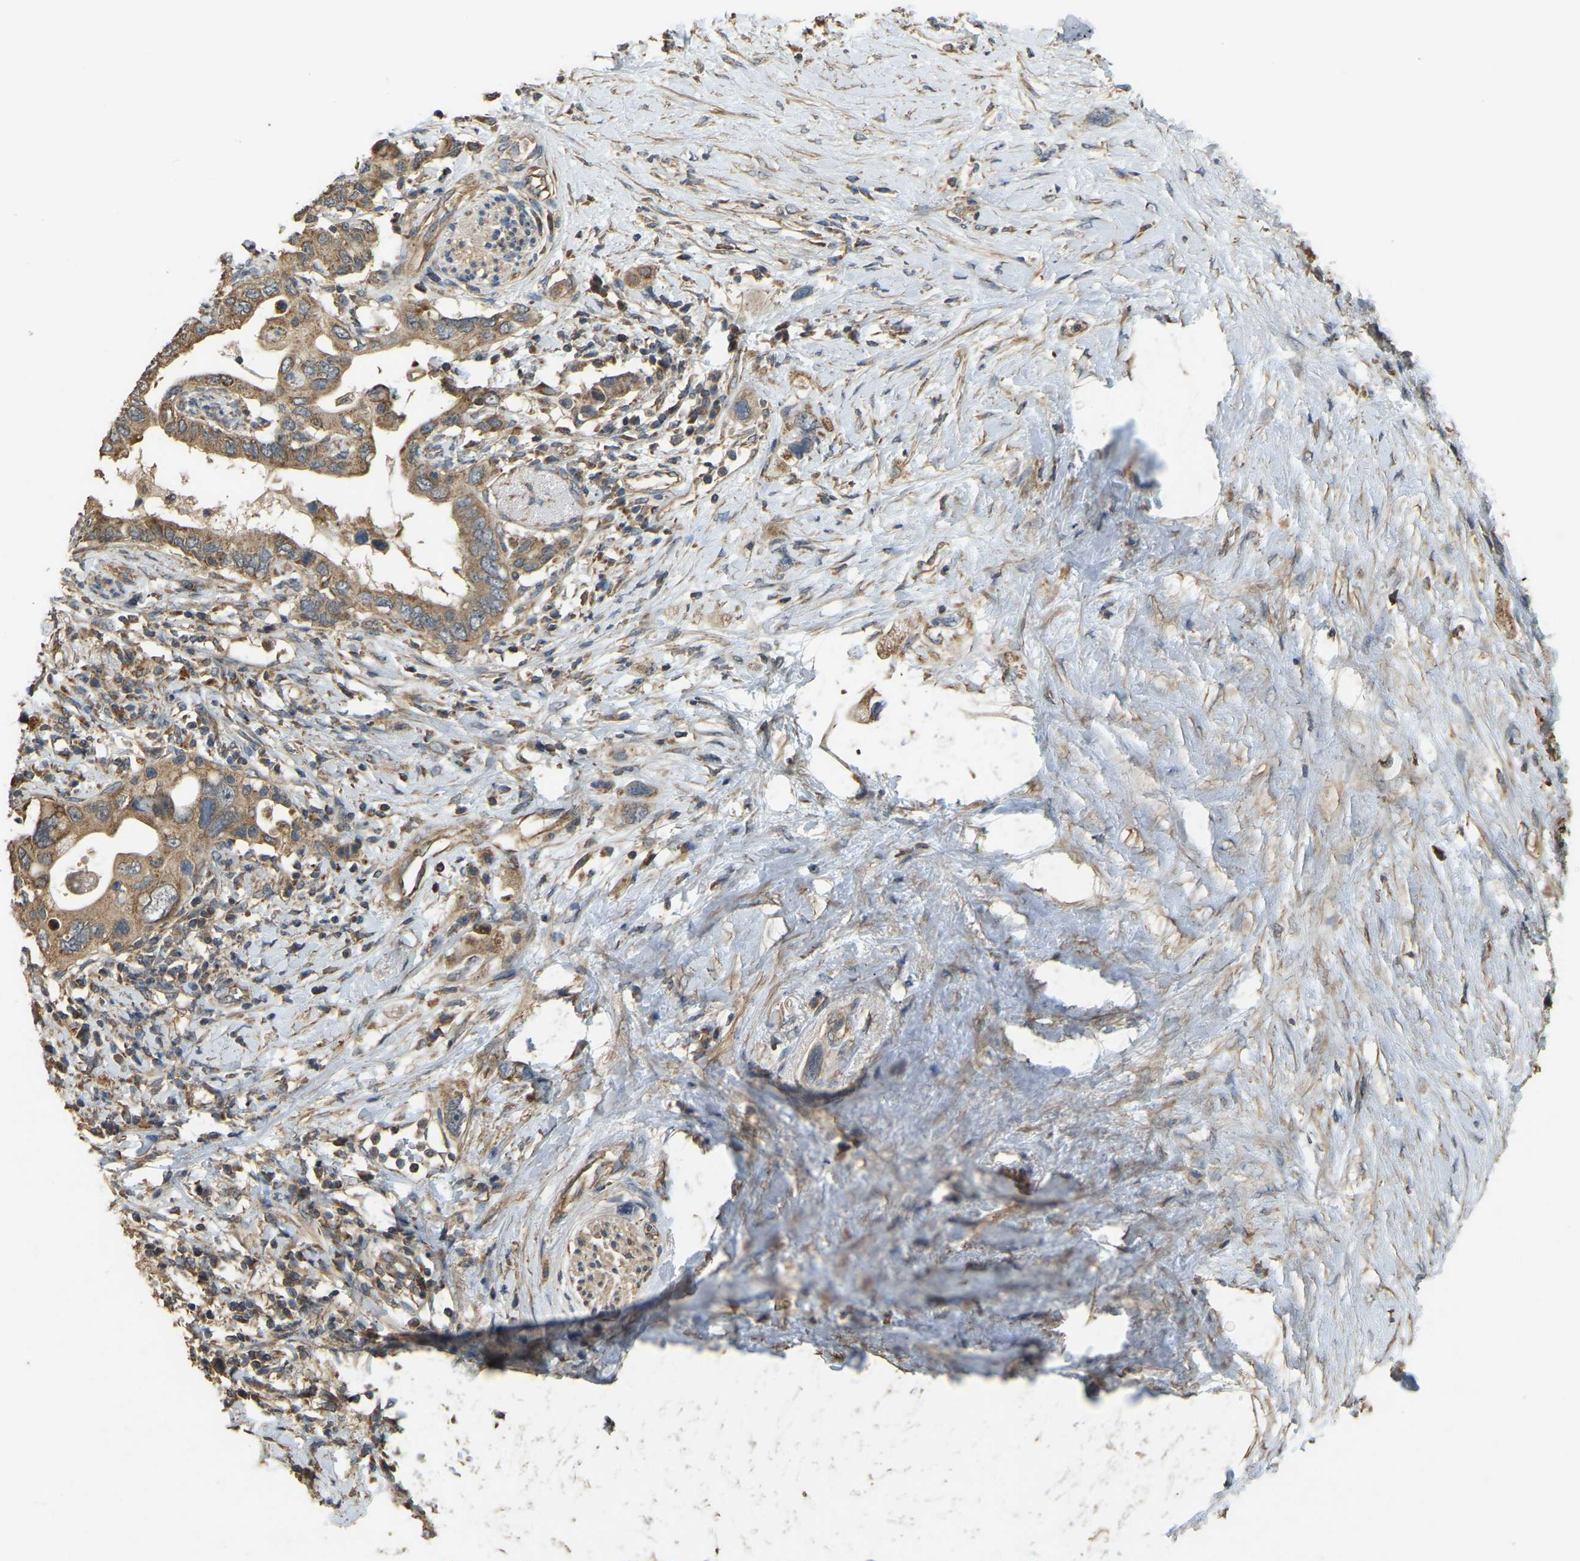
{"staining": {"intensity": "moderate", "quantity": ">75%", "location": "cytoplasmic/membranous"}, "tissue": "pancreatic cancer", "cell_type": "Tumor cells", "image_type": "cancer", "snomed": [{"axis": "morphology", "description": "Adenocarcinoma, NOS"}, {"axis": "topography", "description": "Pancreas"}], "caption": "Brown immunohistochemical staining in pancreatic cancer (adenocarcinoma) displays moderate cytoplasmic/membranous expression in about >75% of tumor cells.", "gene": "GNG2", "patient": {"sex": "female", "age": 56}}